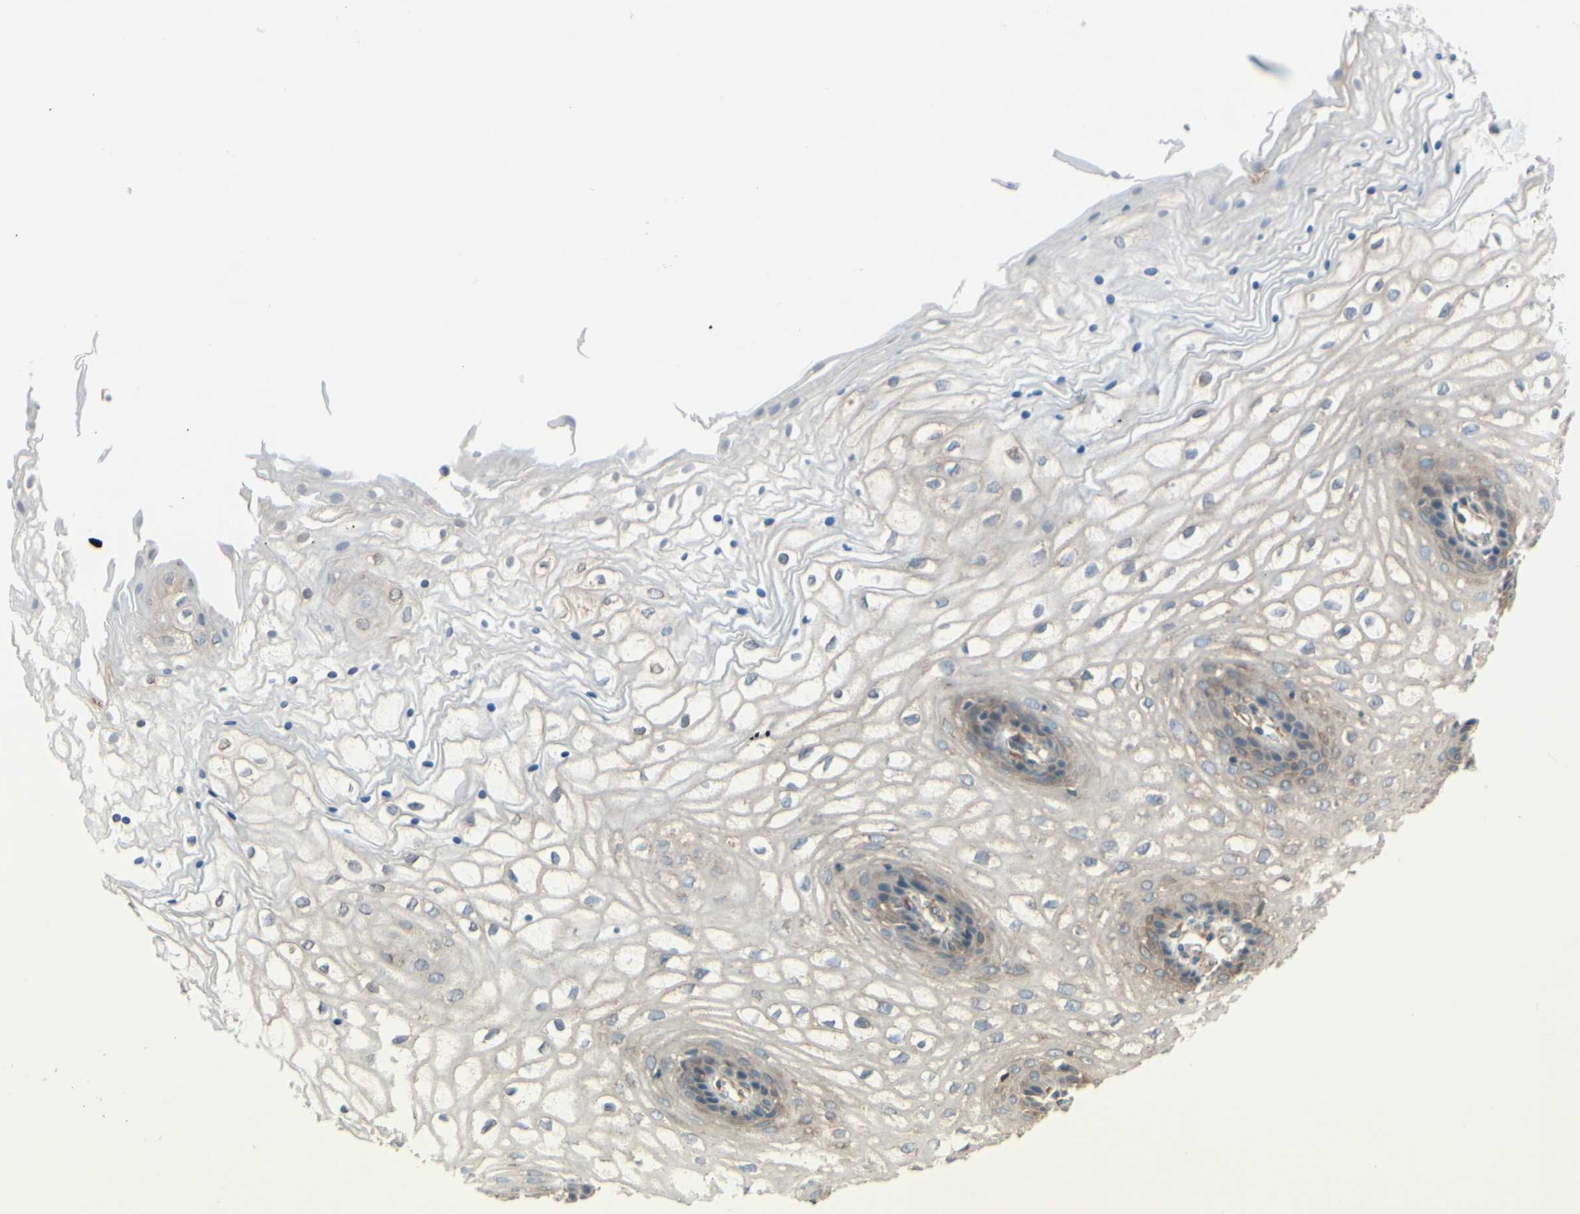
{"staining": {"intensity": "moderate", "quantity": "25%-75%", "location": "cytoplasmic/membranous"}, "tissue": "vagina", "cell_type": "Squamous epithelial cells", "image_type": "normal", "snomed": [{"axis": "morphology", "description": "Normal tissue, NOS"}, {"axis": "topography", "description": "Vagina"}], "caption": "Immunohistochemical staining of normal human vagina demonstrates 25%-75% levels of moderate cytoplasmic/membranous protein positivity in approximately 25%-75% of squamous epithelial cells.", "gene": "CLCC1", "patient": {"sex": "female", "age": 34}}